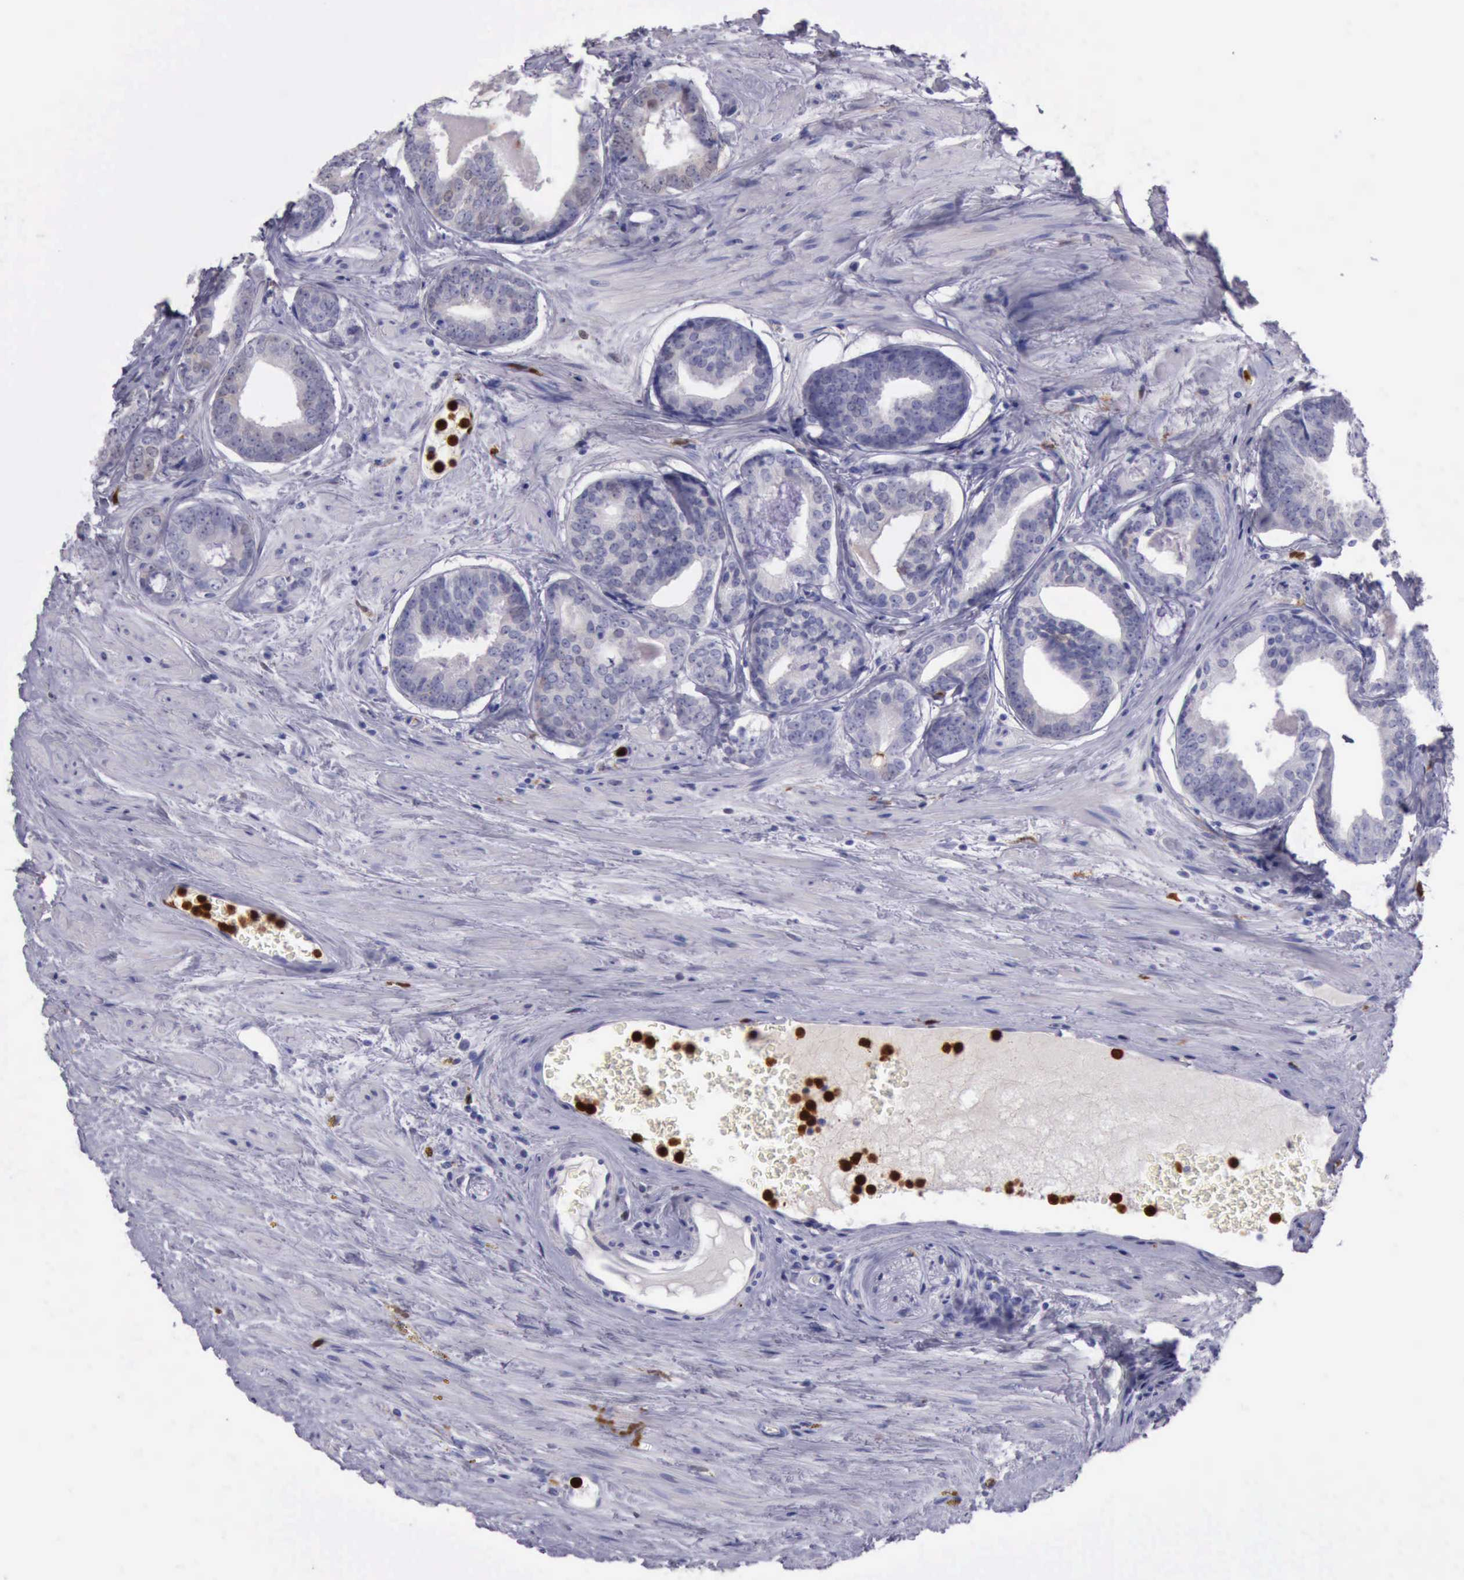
{"staining": {"intensity": "negative", "quantity": "none", "location": "none"}, "tissue": "prostate cancer", "cell_type": "Tumor cells", "image_type": "cancer", "snomed": [{"axis": "morphology", "description": "Adenocarcinoma, Medium grade"}, {"axis": "topography", "description": "Prostate"}], "caption": "High magnification brightfield microscopy of adenocarcinoma (medium-grade) (prostate) stained with DAB (3,3'-diaminobenzidine) (brown) and counterstained with hematoxylin (blue): tumor cells show no significant positivity. (DAB IHC visualized using brightfield microscopy, high magnification).", "gene": "CSTA", "patient": {"sex": "male", "age": 79}}